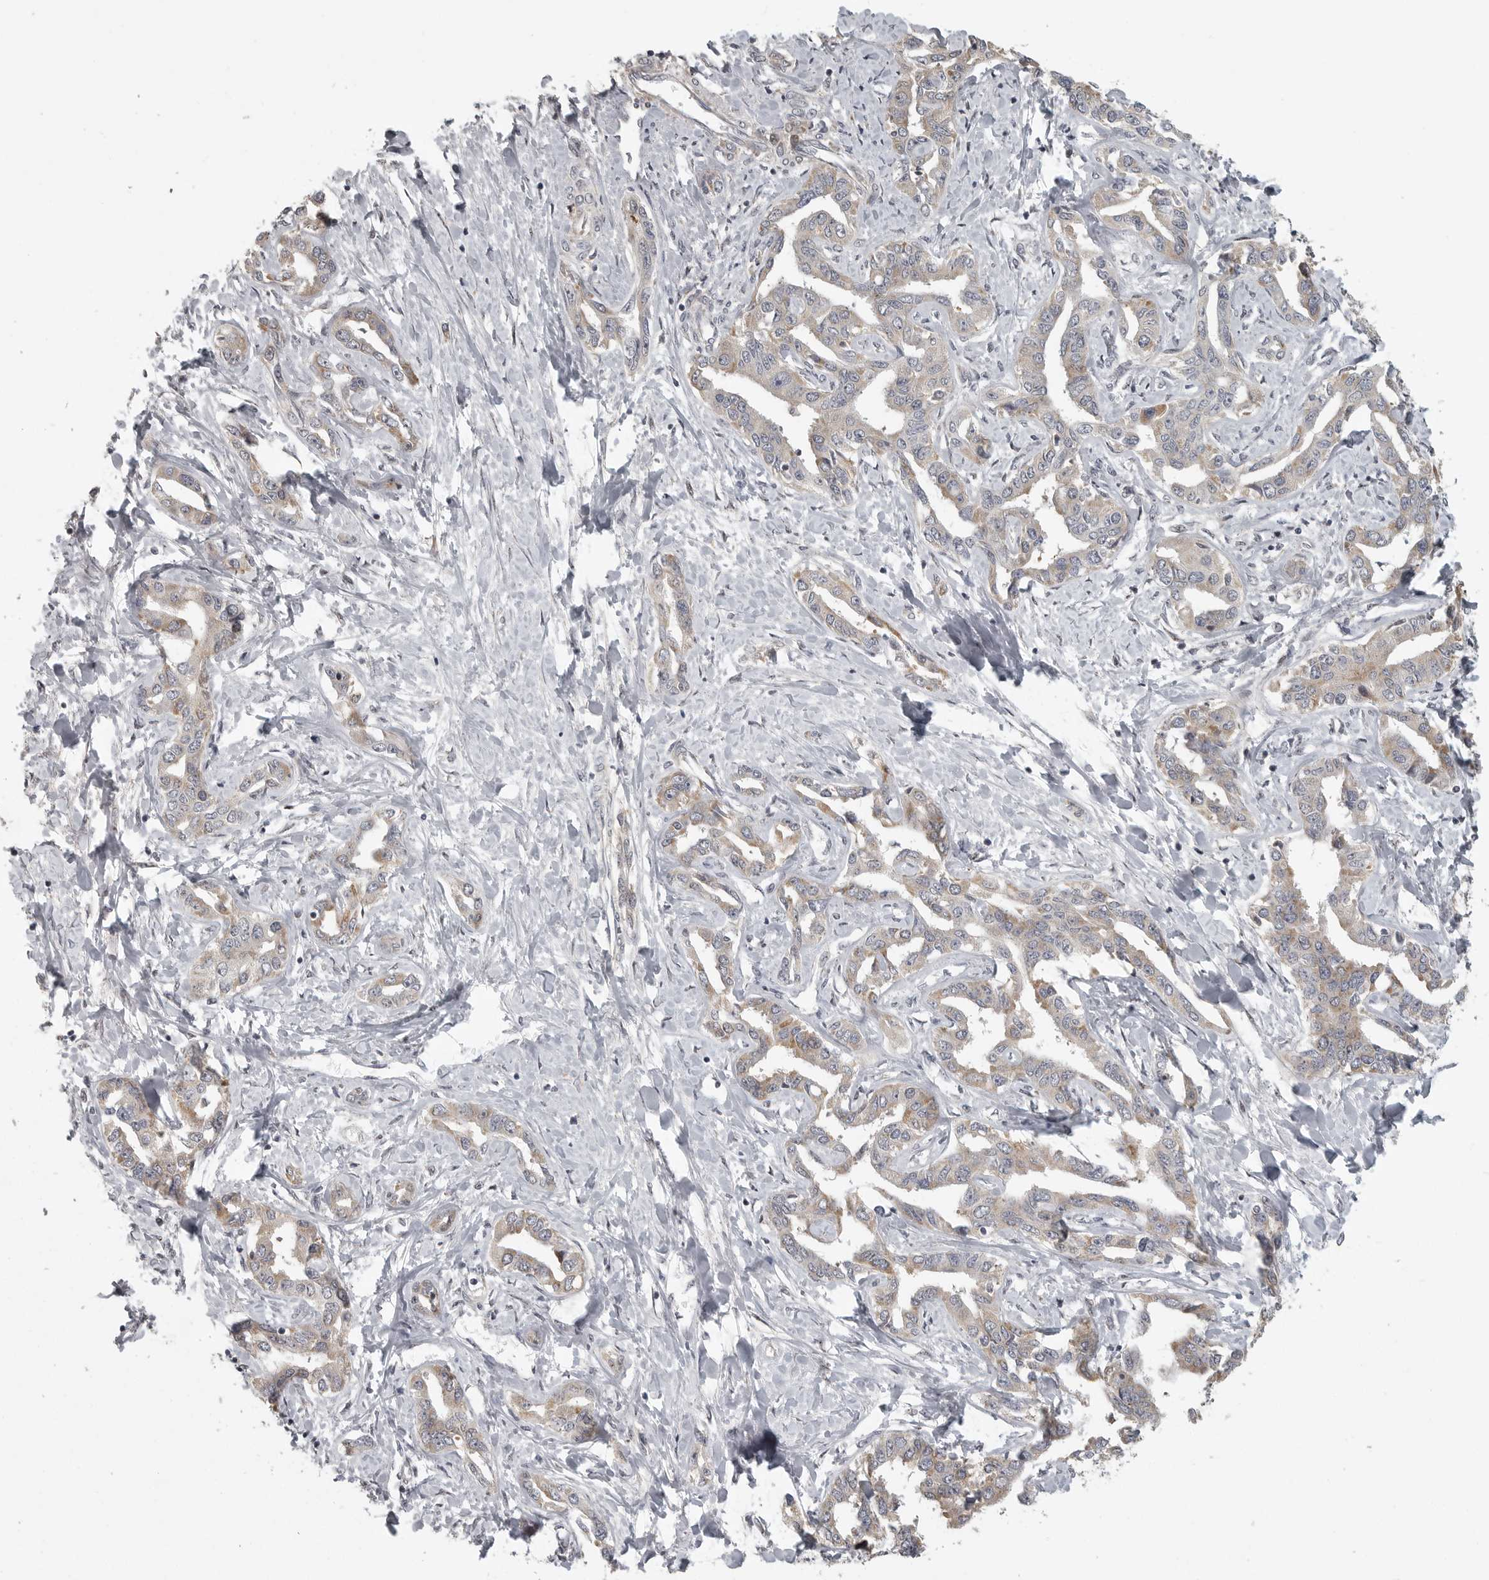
{"staining": {"intensity": "weak", "quantity": ">75%", "location": "cytoplasmic/membranous"}, "tissue": "liver cancer", "cell_type": "Tumor cells", "image_type": "cancer", "snomed": [{"axis": "morphology", "description": "Cholangiocarcinoma"}, {"axis": "topography", "description": "Liver"}], "caption": "Human liver cancer (cholangiocarcinoma) stained for a protein (brown) shows weak cytoplasmic/membranous positive positivity in approximately >75% of tumor cells.", "gene": "POLE2", "patient": {"sex": "male", "age": 59}}